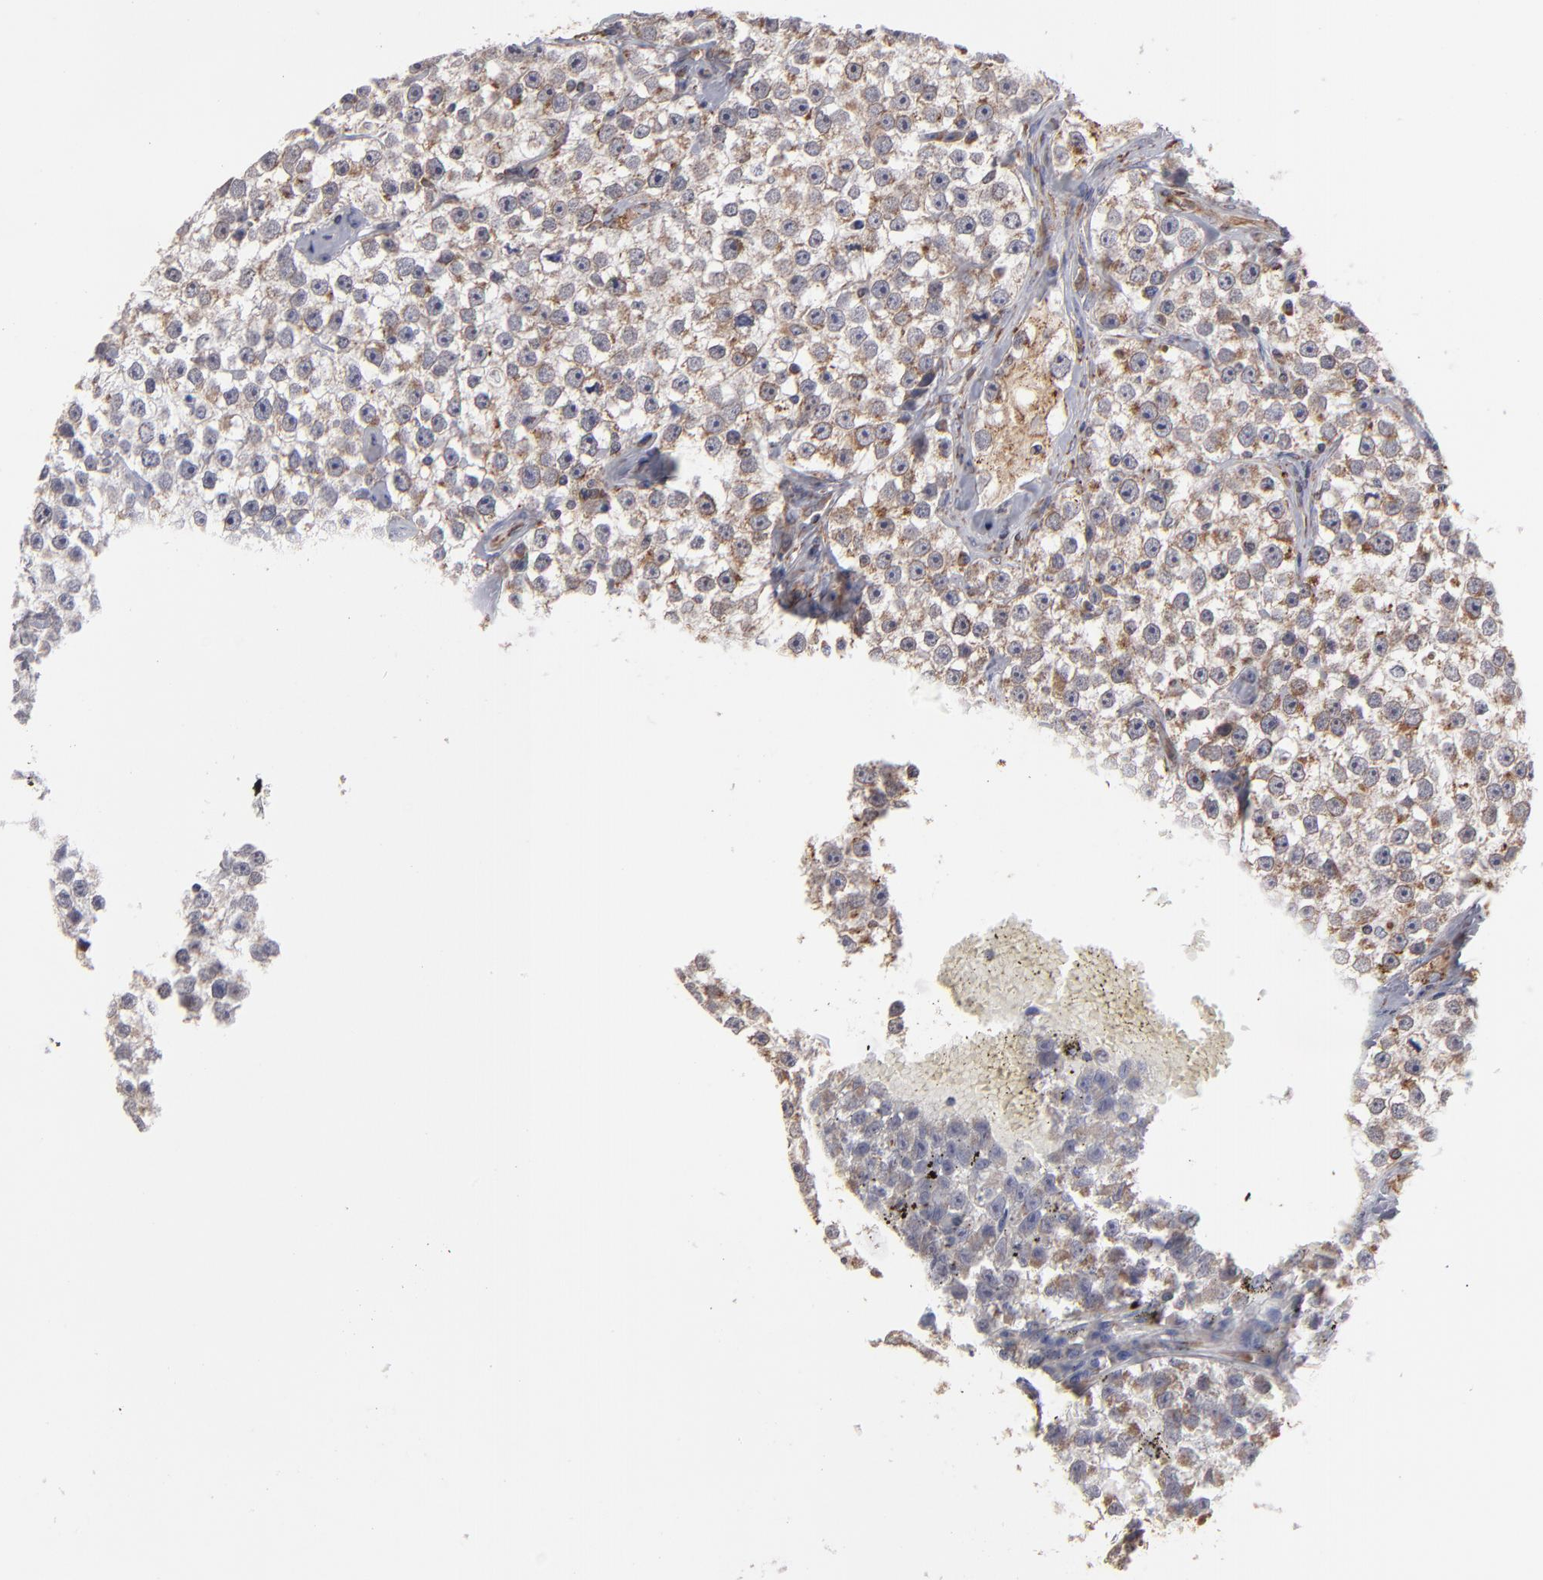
{"staining": {"intensity": "weak", "quantity": ">75%", "location": "cytoplasmic/membranous"}, "tissue": "testis cancer", "cell_type": "Tumor cells", "image_type": "cancer", "snomed": [{"axis": "morphology", "description": "Seminoma, NOS"}, {"axis": "topography", "description": "Testis"}], "caption": "There is low levels of weak cytoplasmic/membranous positivity in tumor cells of seminoma (testis), as demonstrated by immunohistochemical staining (brown color).", "gene": "KTN1", "patient": {"sex": "male", "age": 32}}